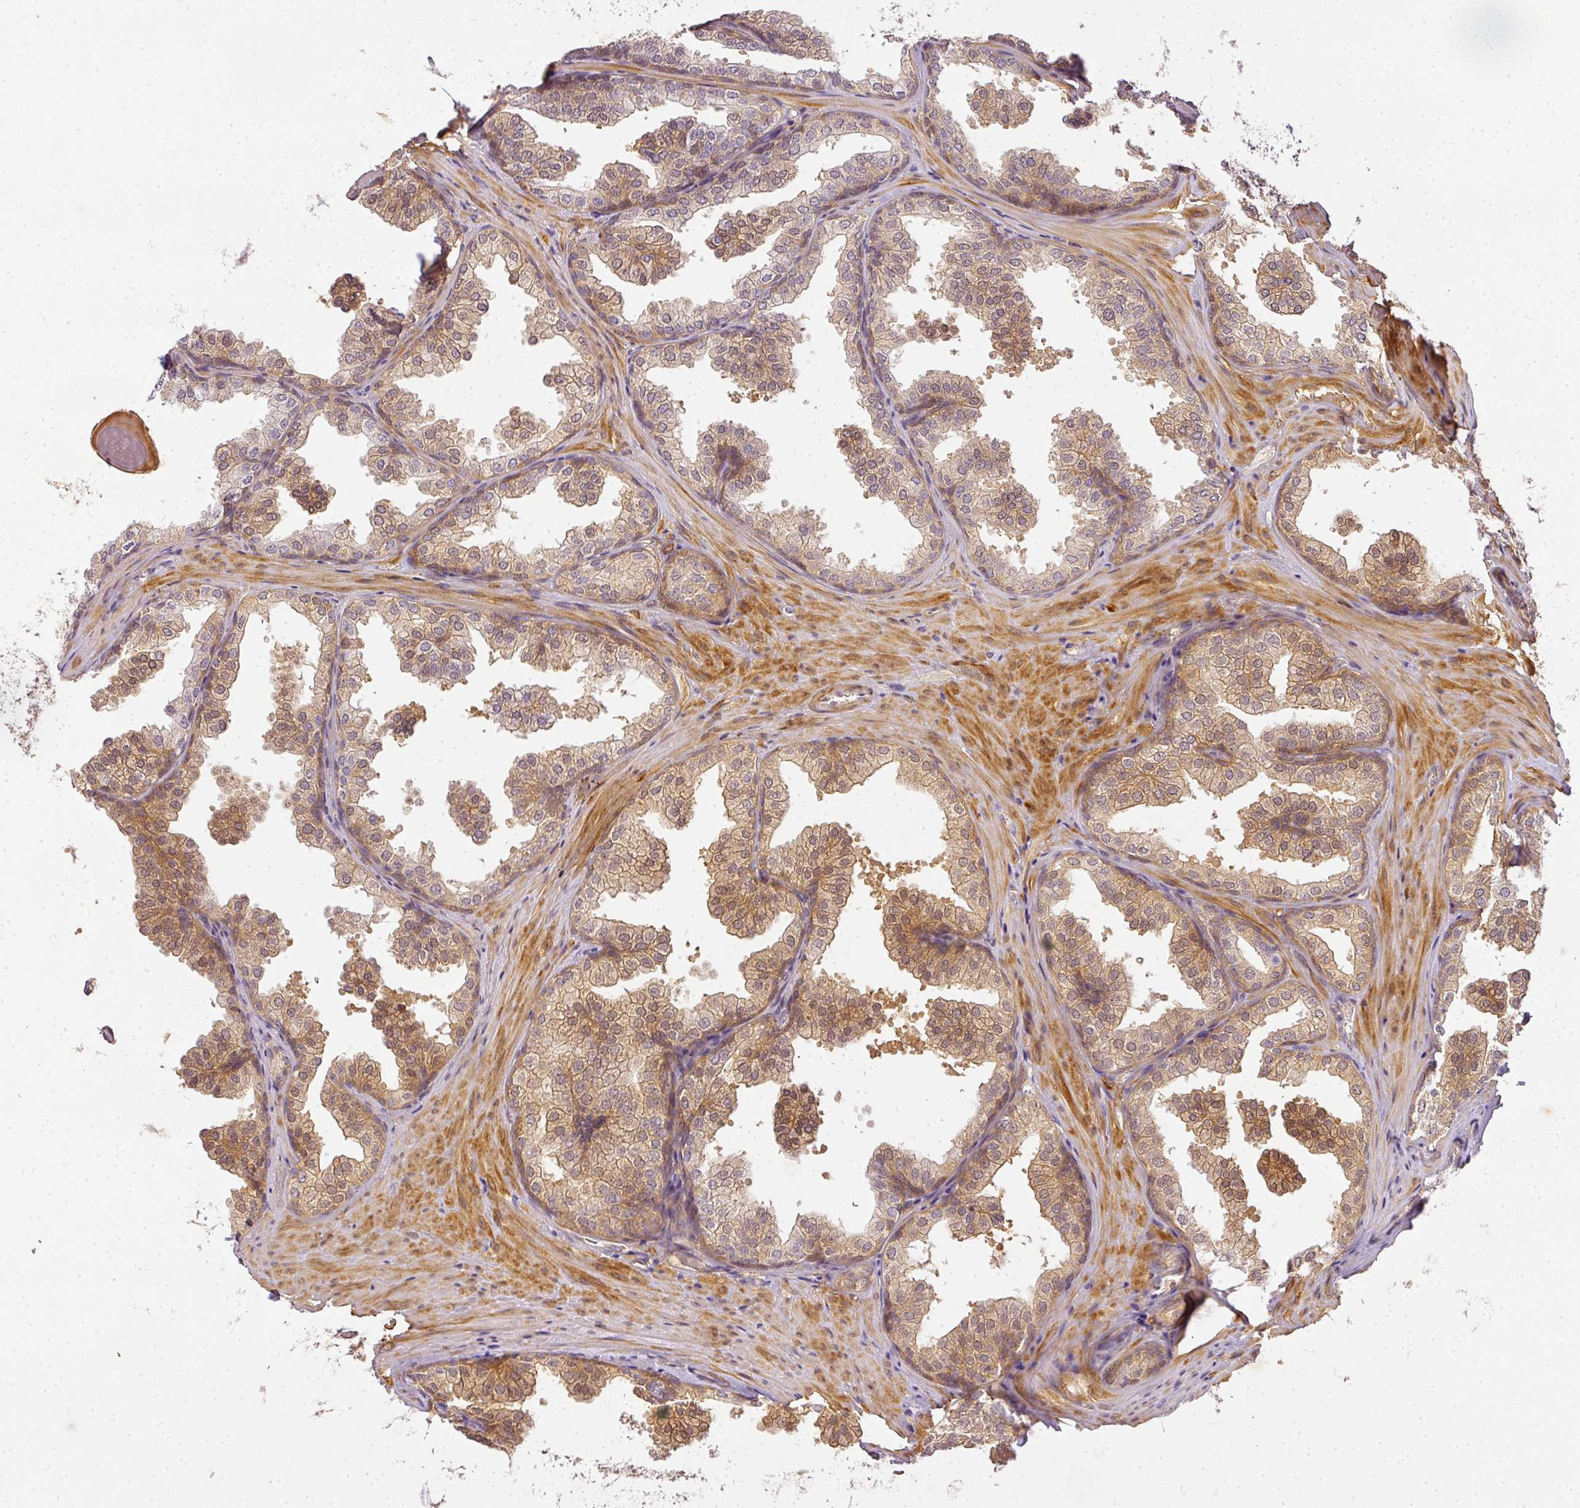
{"staining": {"intensity": "moderate", "quantity": ">75%", "location": "cytoplasmic/membranous,nuclear"}, "tissue": "prostate", "cell_type": "Glandular cells", "image_type": "normal", "snomed": [{"axis": "morphology", "description": "Normal tissue, NOS"}, {"axis": "topography", "description": "Prostate"}], "caption": "This photomicrograph shows IHC staining of normal prostate, with medium moderate cytoplasmic/membranous,nuclear staining in approximately >75% of glandular cells.", "gene": "ADH5", "patient": {"sex": "male", "age": 37}}